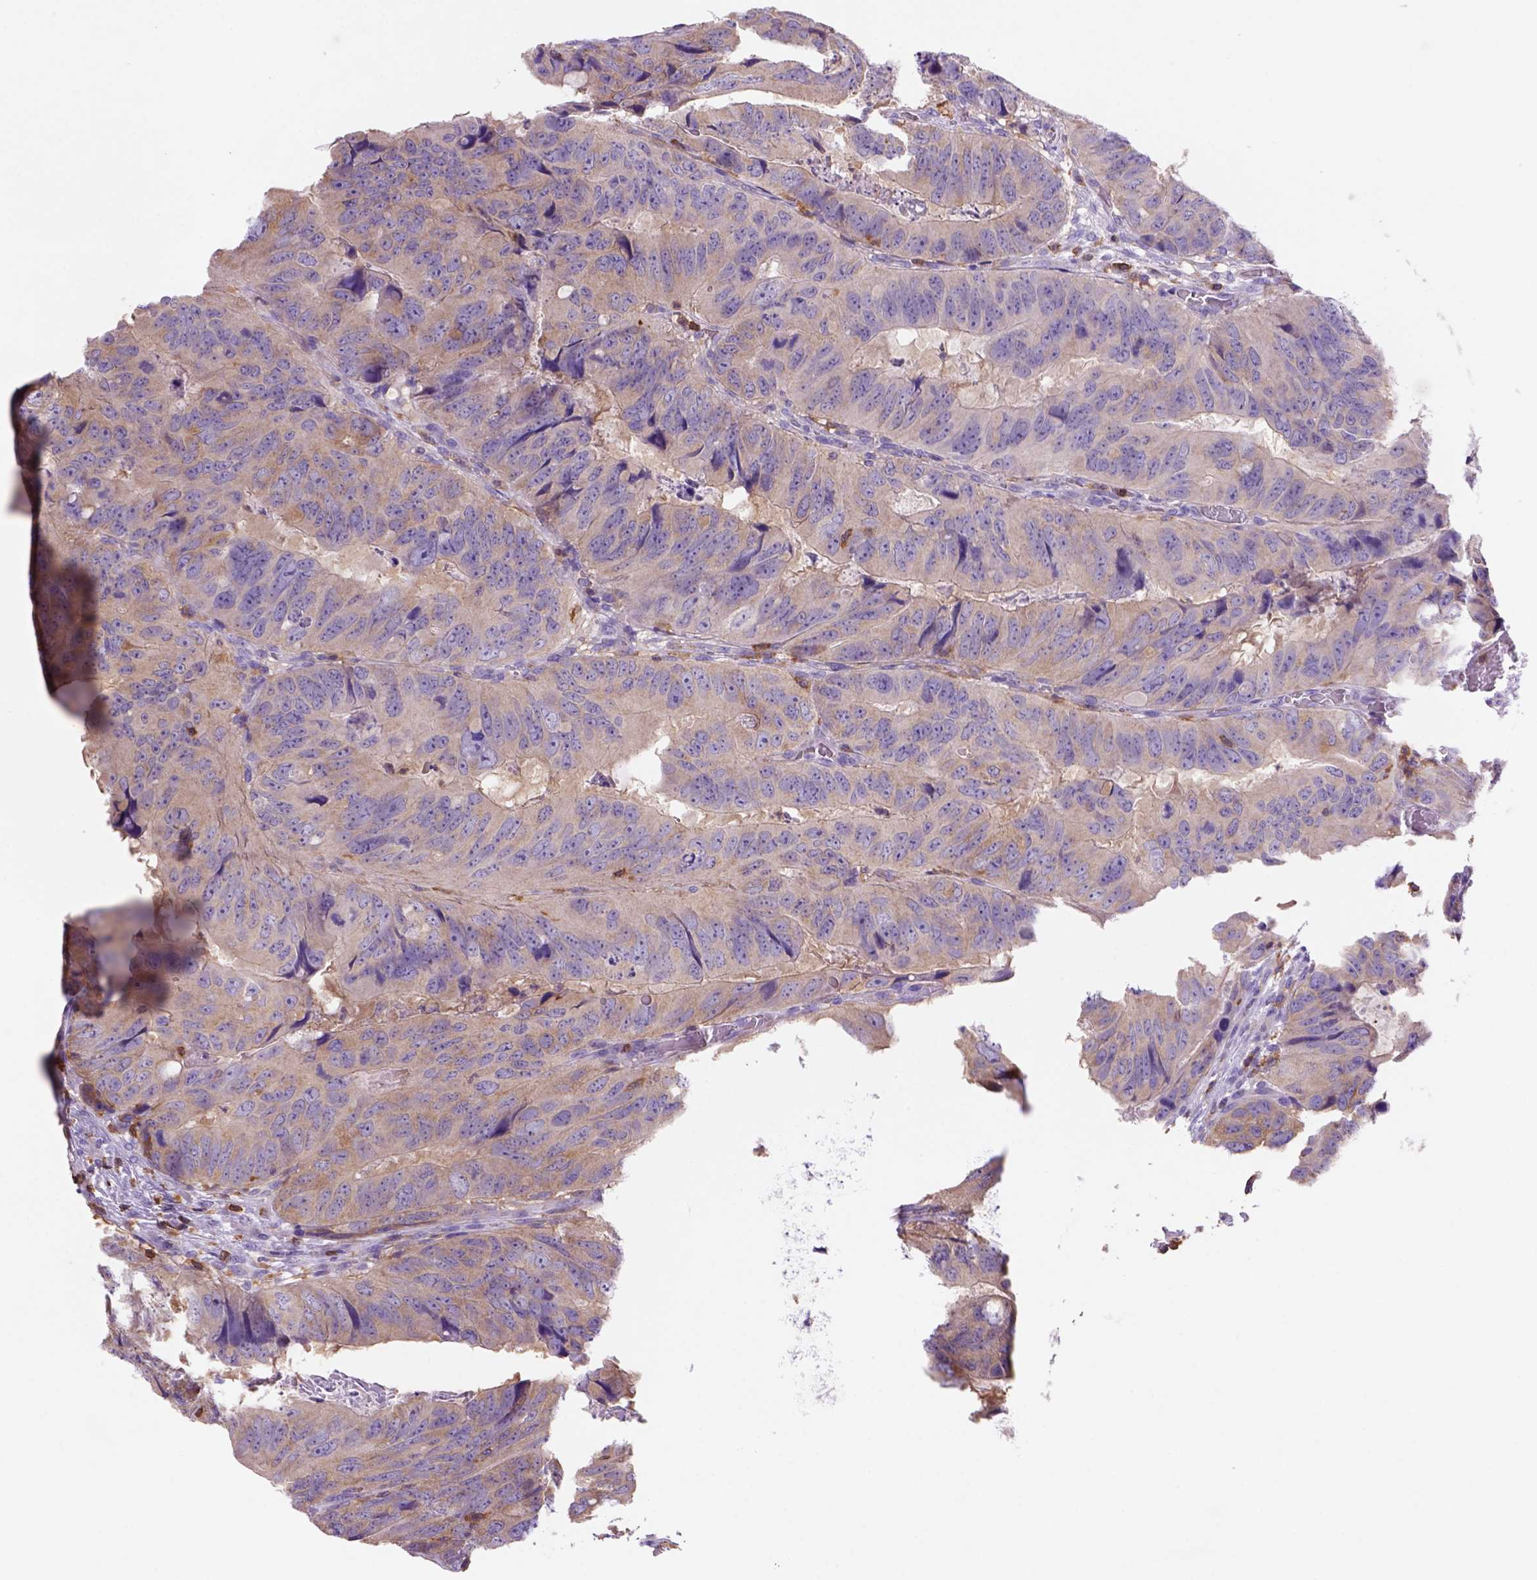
{"staining": {"intensity": "moderate", "quantity": ">75%", "location": "cytoplasmic/membranous"}, "tissue": "colorectal cancer", "cell_type": "Tumor cells", "image_type": "cancer", "snomed": [{"axis": "morphology", "description": "Adenocarcinoma, NOS"}, {"axis": "topography", "description": "Colon"}], "caption": "Brown immunohistochemical staining in colorectal cancer (adenocarcinoma) reveals moderate cytoplasmic/membranous expression in about >75% of tumor cells. Nuclei are stained in blue.", "gene": "INPP5D", "patient": {"sex": "male", "age": 79}}